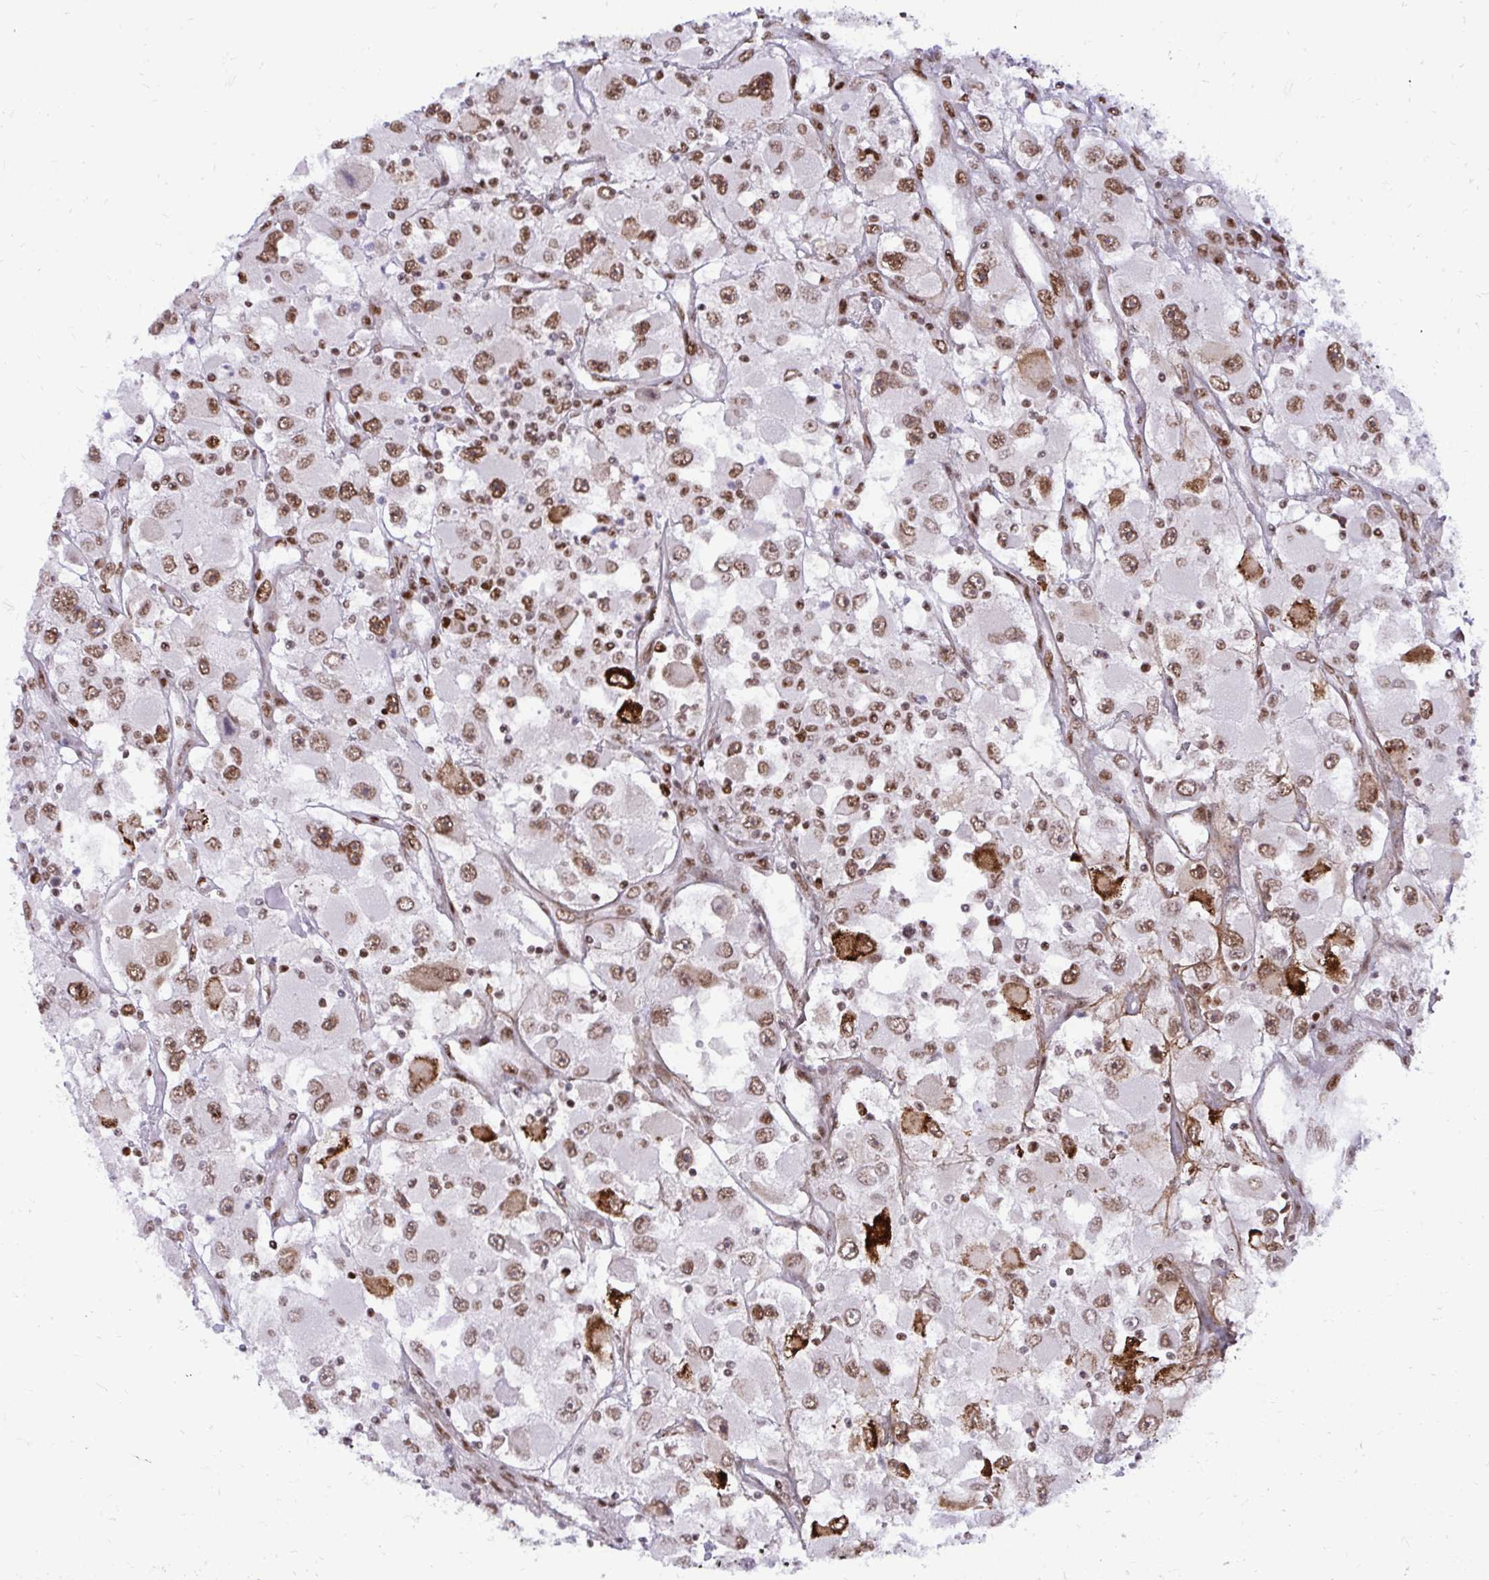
{"staining": {"intensity": "moderate", "quantity": ">75%", "location": "nuclear"}, "tissue": "renal cancer", "cell_type": "Tumor cells", "image_type": "cancer", "snomed": [{"axis": "morphology", "description": "Adenocarcinoma, NOS"}, {"axis": "topography", "description": "Kidney"}], "caption": "A high-resolution micrograph shows immunohistochemistry staining of renal adenocarcinoma, which displays moderate nuclear expression in about >75% of tumor cells. (brown staining indicates protein expression, while blue staining denotes nuclei).", "gene": "CDYL", "patient": {"sex": "female", "age": 52}}